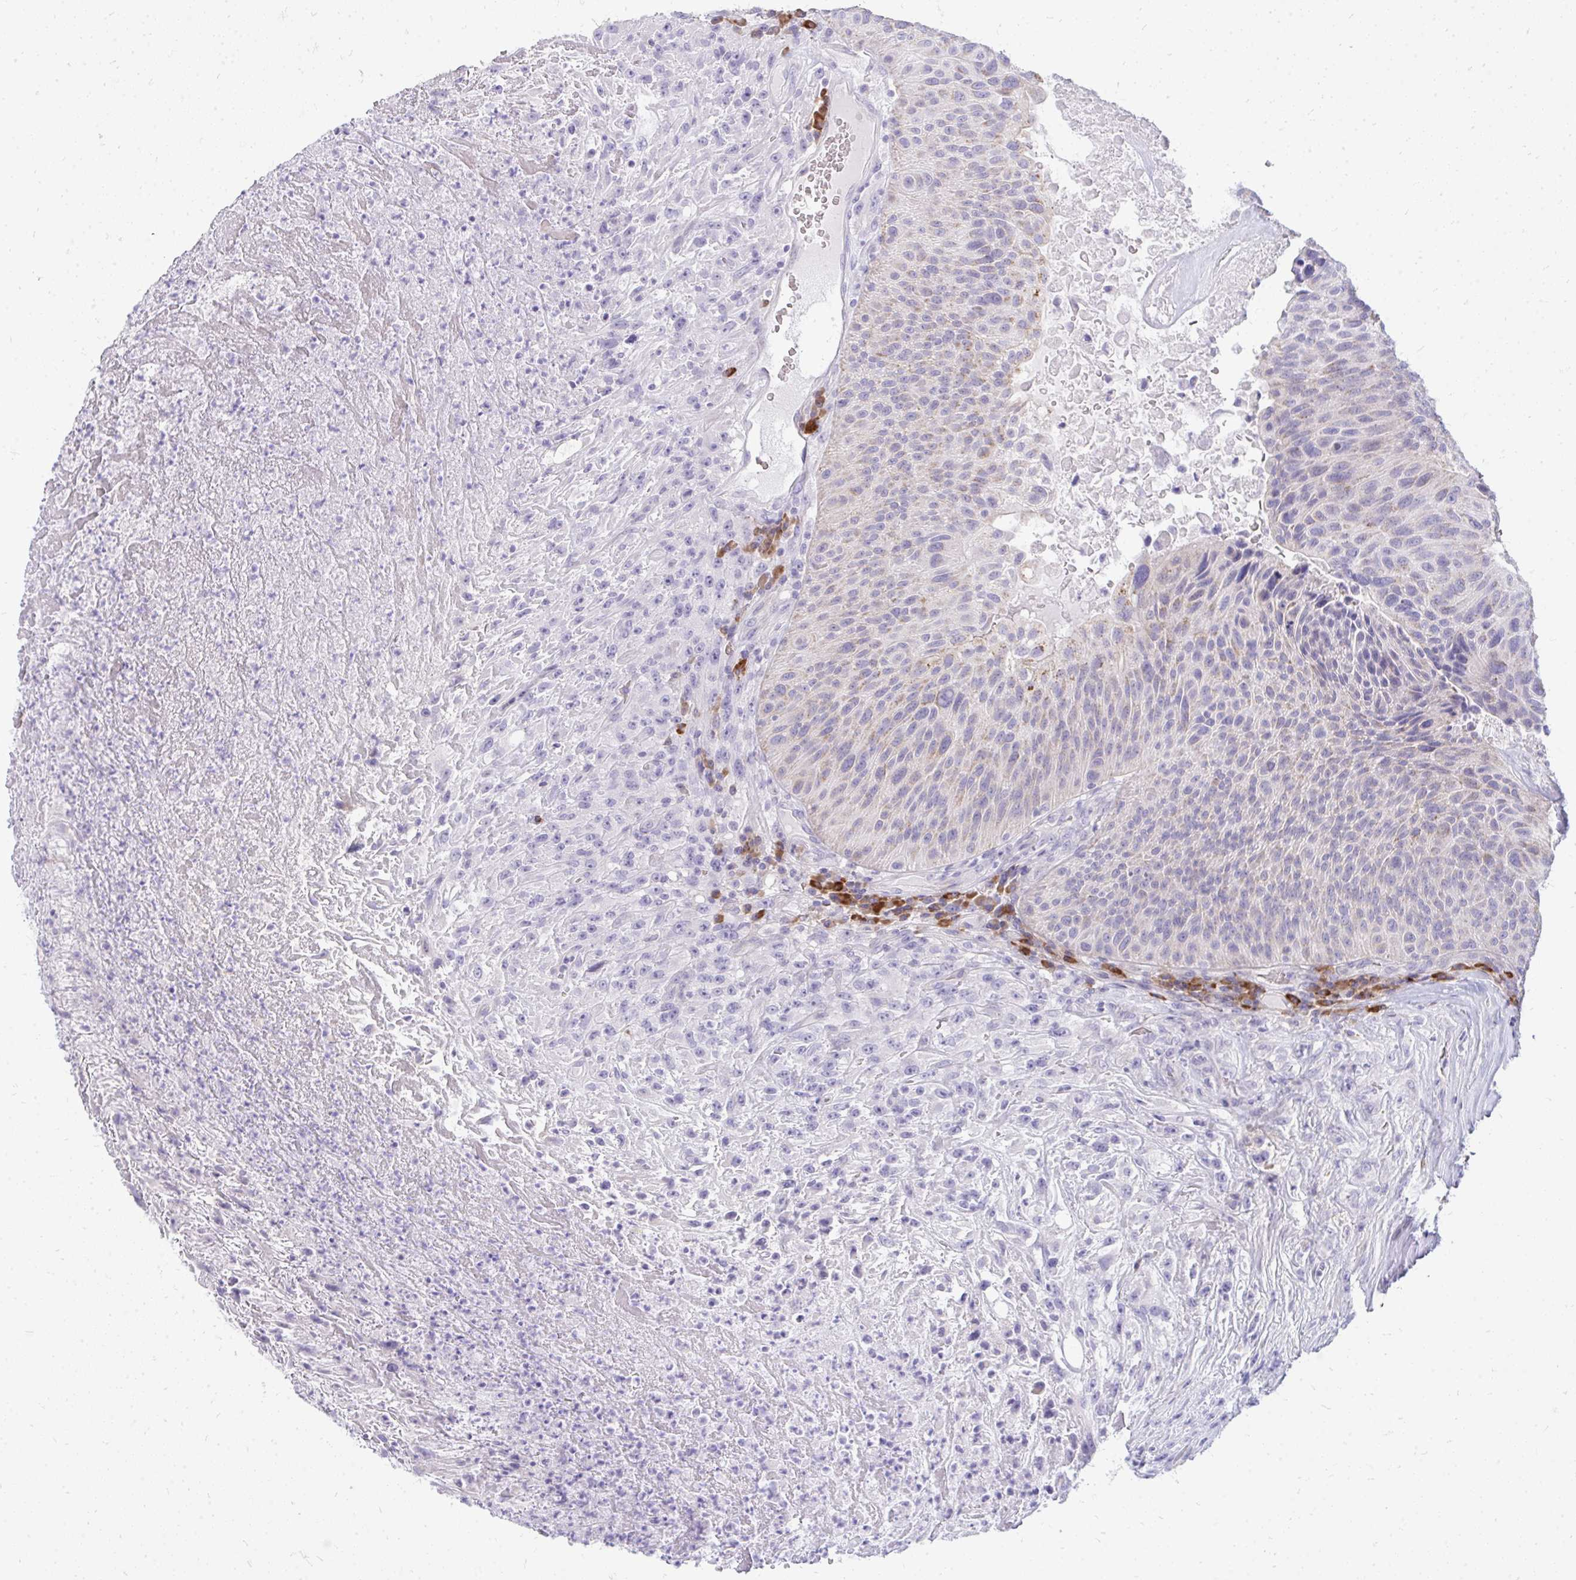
{"staining": {"intensity": "weak", "quantity": "<25%", "location": "cytoplasmic/membranous"}, "tissue": "urothelial cancer", "cell_type": "Tumor cells", "image_type": "cancer", "snomed": [{"axis": "morphology", "description": "Urothelial carcinoma, High grade"}, {"axis": "topography", "description": "Urinary bladder"}], "caption": "A high-resolution photomicrograph shows immunohistochemistry (IHC) staining of urothelial cancer, which shows no significant expression in tumor cells. Brightfield microscopy of immunohistochemistry stained with DAB (brown) and hematoxylin (blue), captured at high magnification.", "gene": "TSPEAR", "patient": {"sex": "male", "age": 66}}